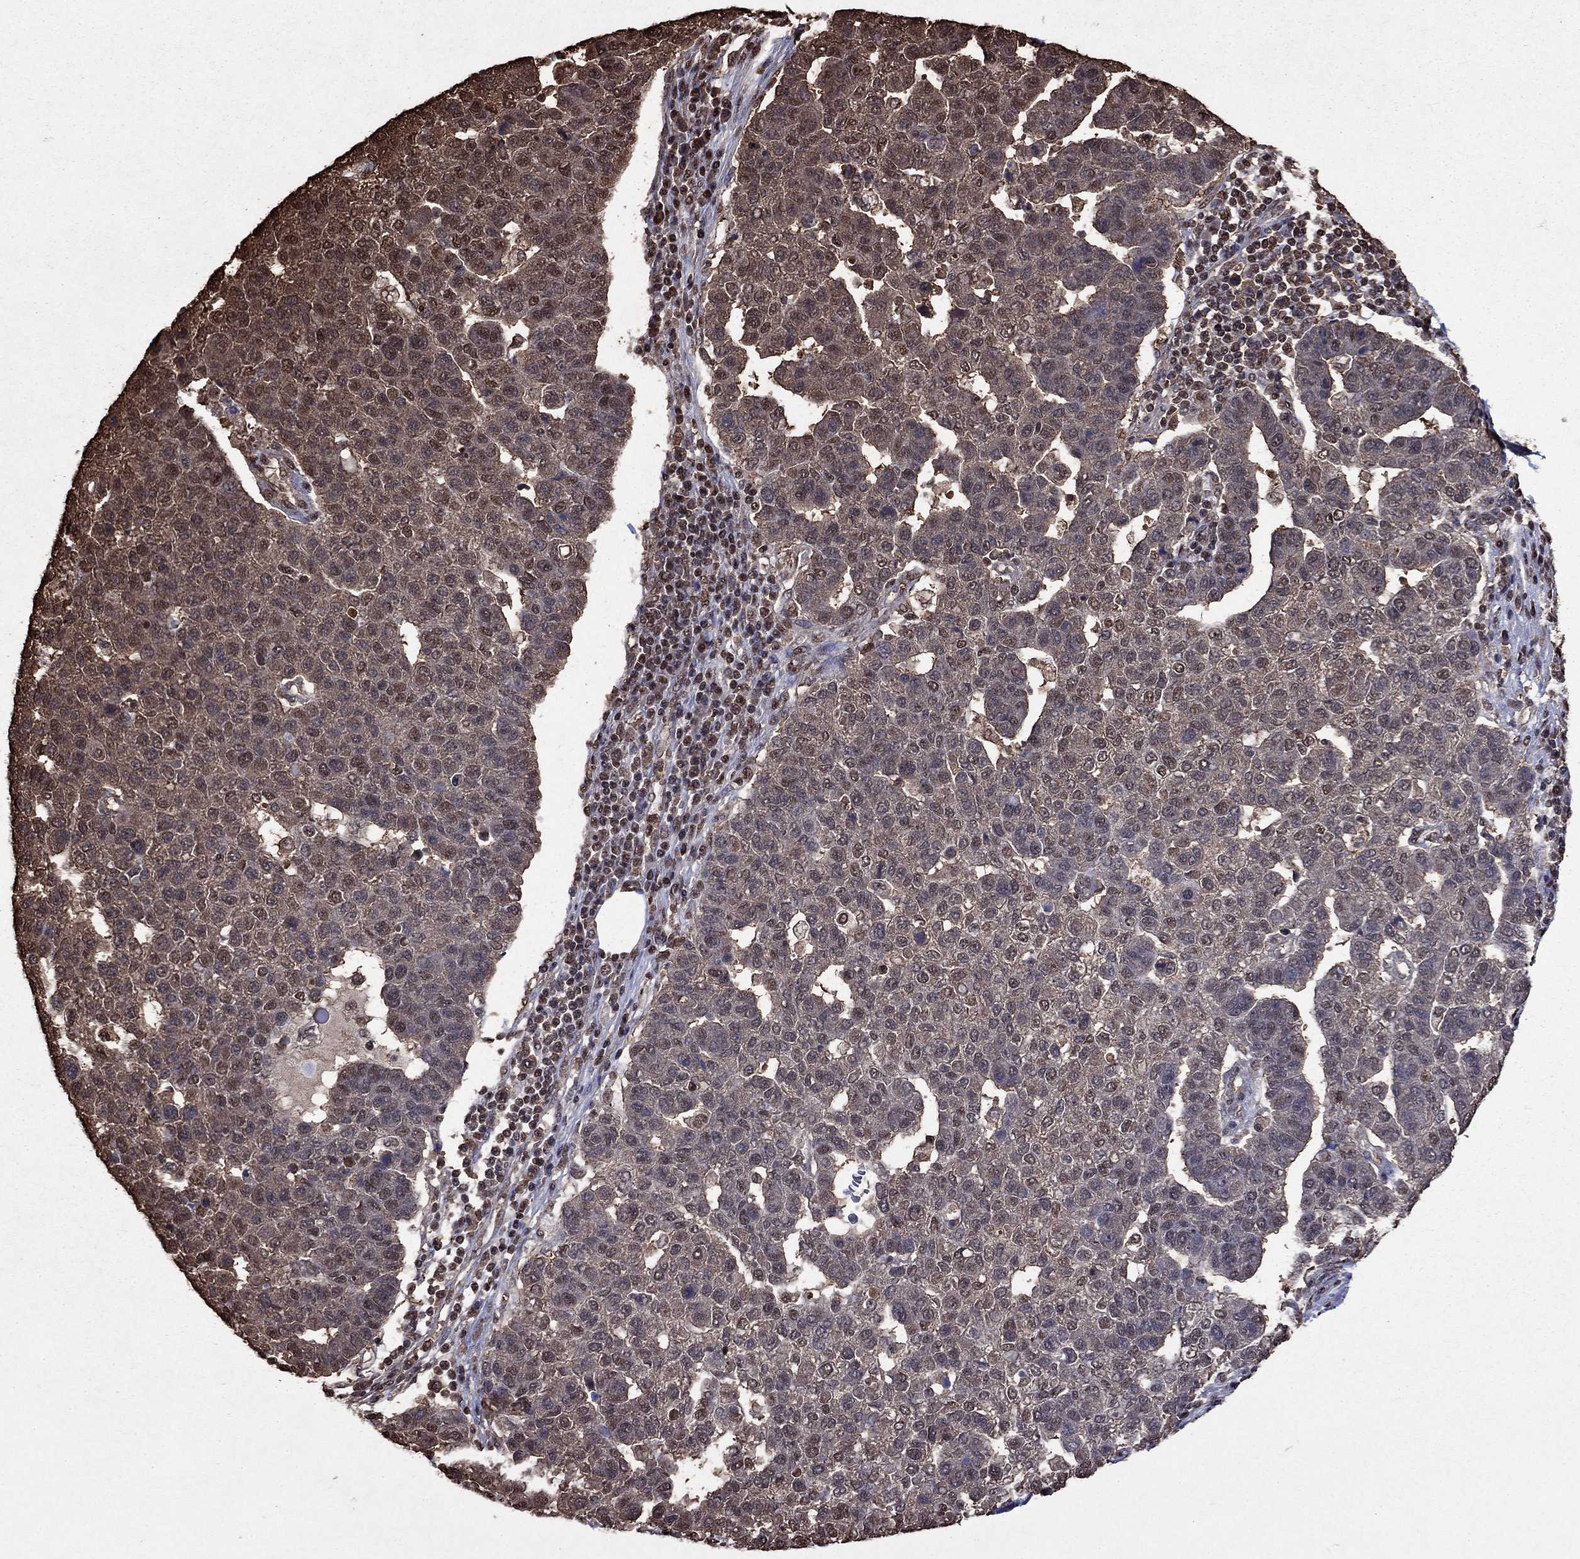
{"staining": {"intensity": "weak", "quantity": "<25%", "location": "cytoplasmic/membranous"}, "tissue": "pancreatic cancer", "cell_type": "Tumor cells", "image_type": "cancer", "snomed": [{"axis": "morphology", "description": "Adenocarcinoma, NOS"}, {"axis": "topography", "description": "Pancreas"}], "caption": "Immunohistochemical staining of pancreatic cancer (adenocarcinoma) displays no significant positivity in tumor cells.", "gene": "GAPDH", "patient": {"sex": "female", "age": 61}}